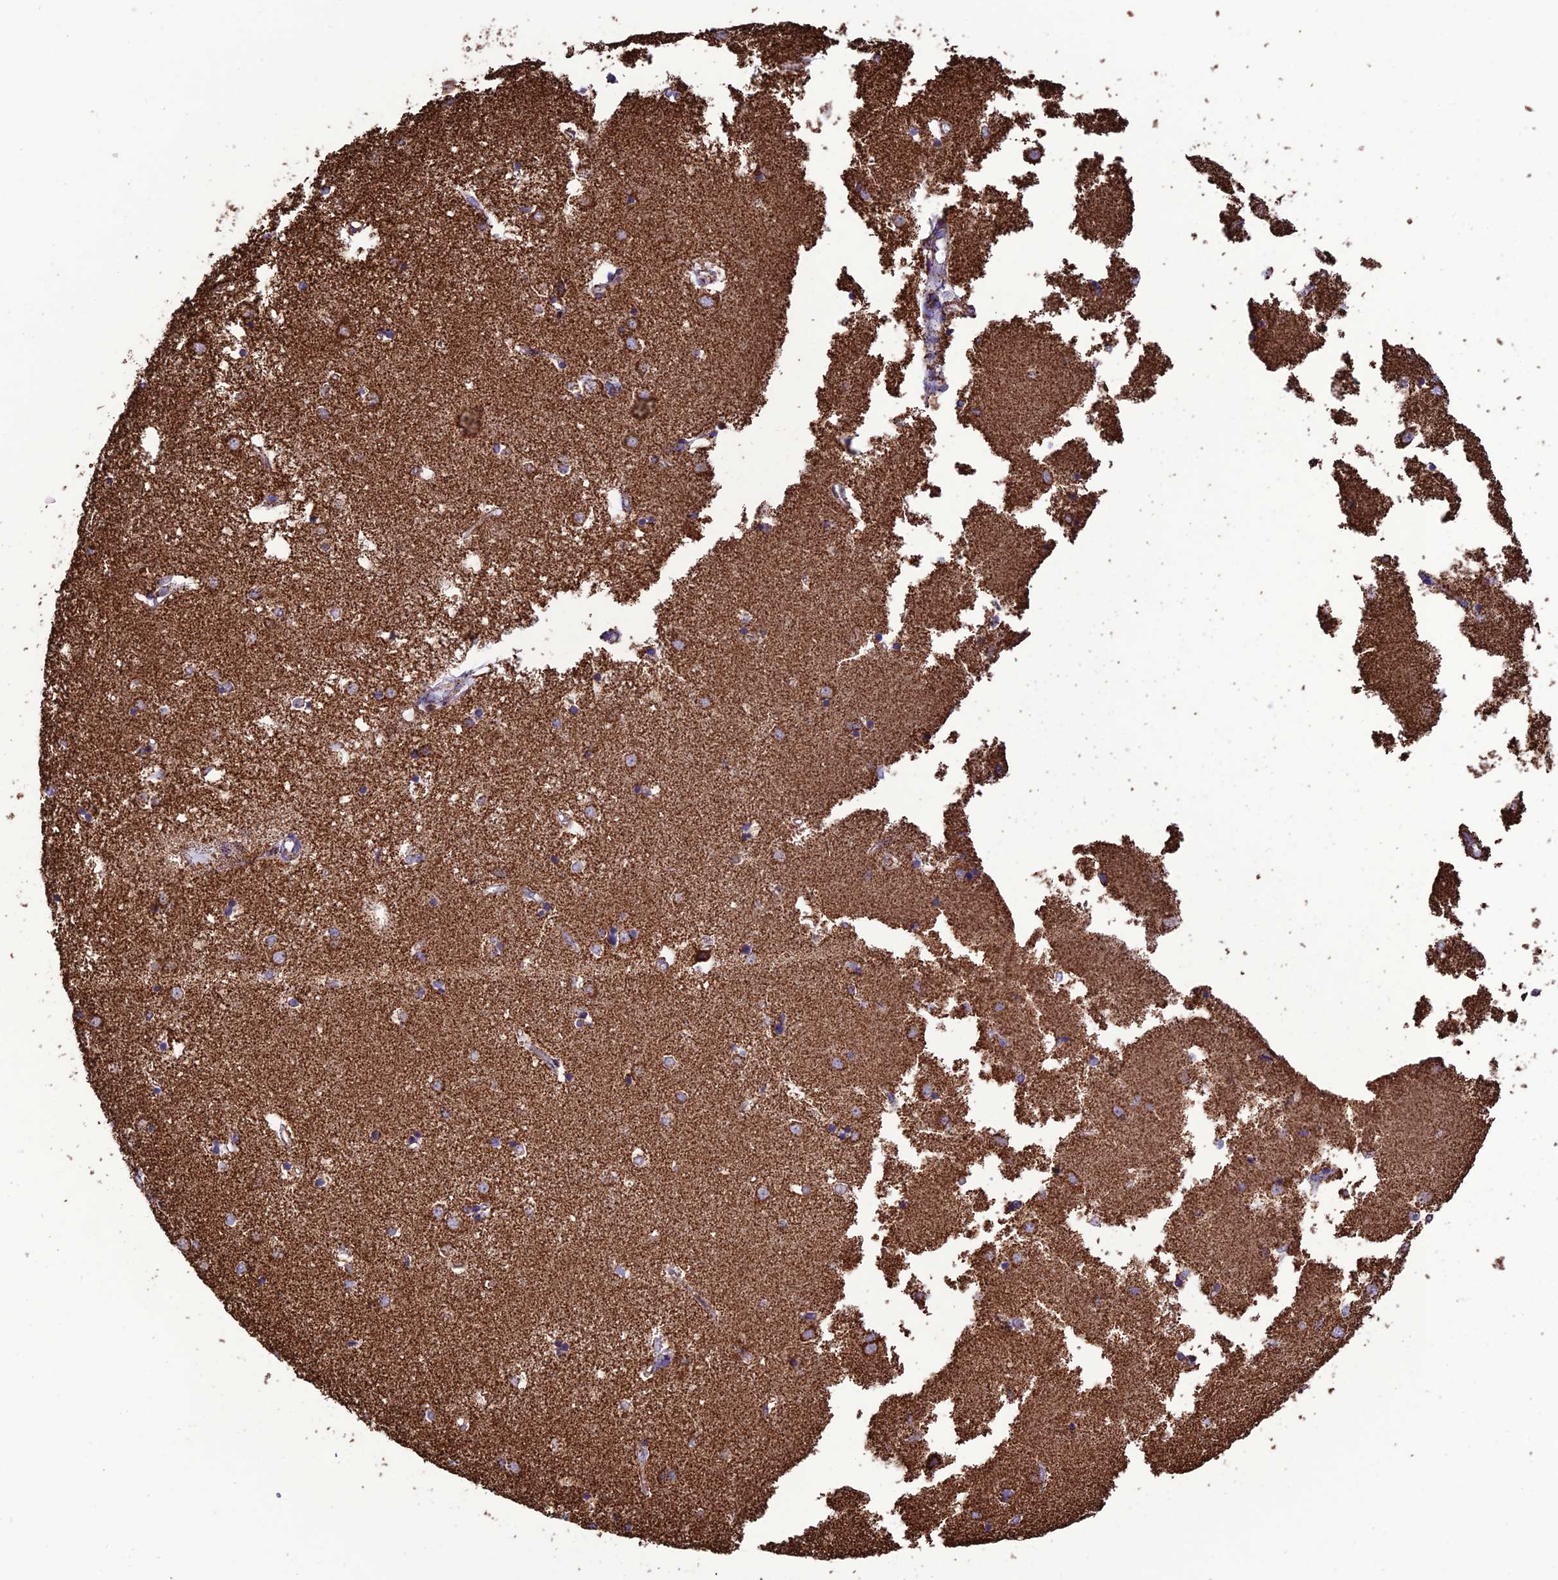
{"staining": {"intensity": "moderate", "quantity": "25%-75%", "location": "cytoplasmic/membranous"}, "tissue": "caudate", "cell_type": "Glial cells", "image_type": "normal", "snomed": [{"axis": "morphology", "description": "Normal tissue, NOS"}, {"axis": "topography", "description": "Lateral ventricle wall"}], "caption": "This is a histology image of immunohistochemistry (IHC) staining of unremarkable caudate, which shows moderate staining in the cytoplasmic/membranous of glial cells.", "gene": "NDUFAF1", "patient": {"sex": "male", "age": 45}}